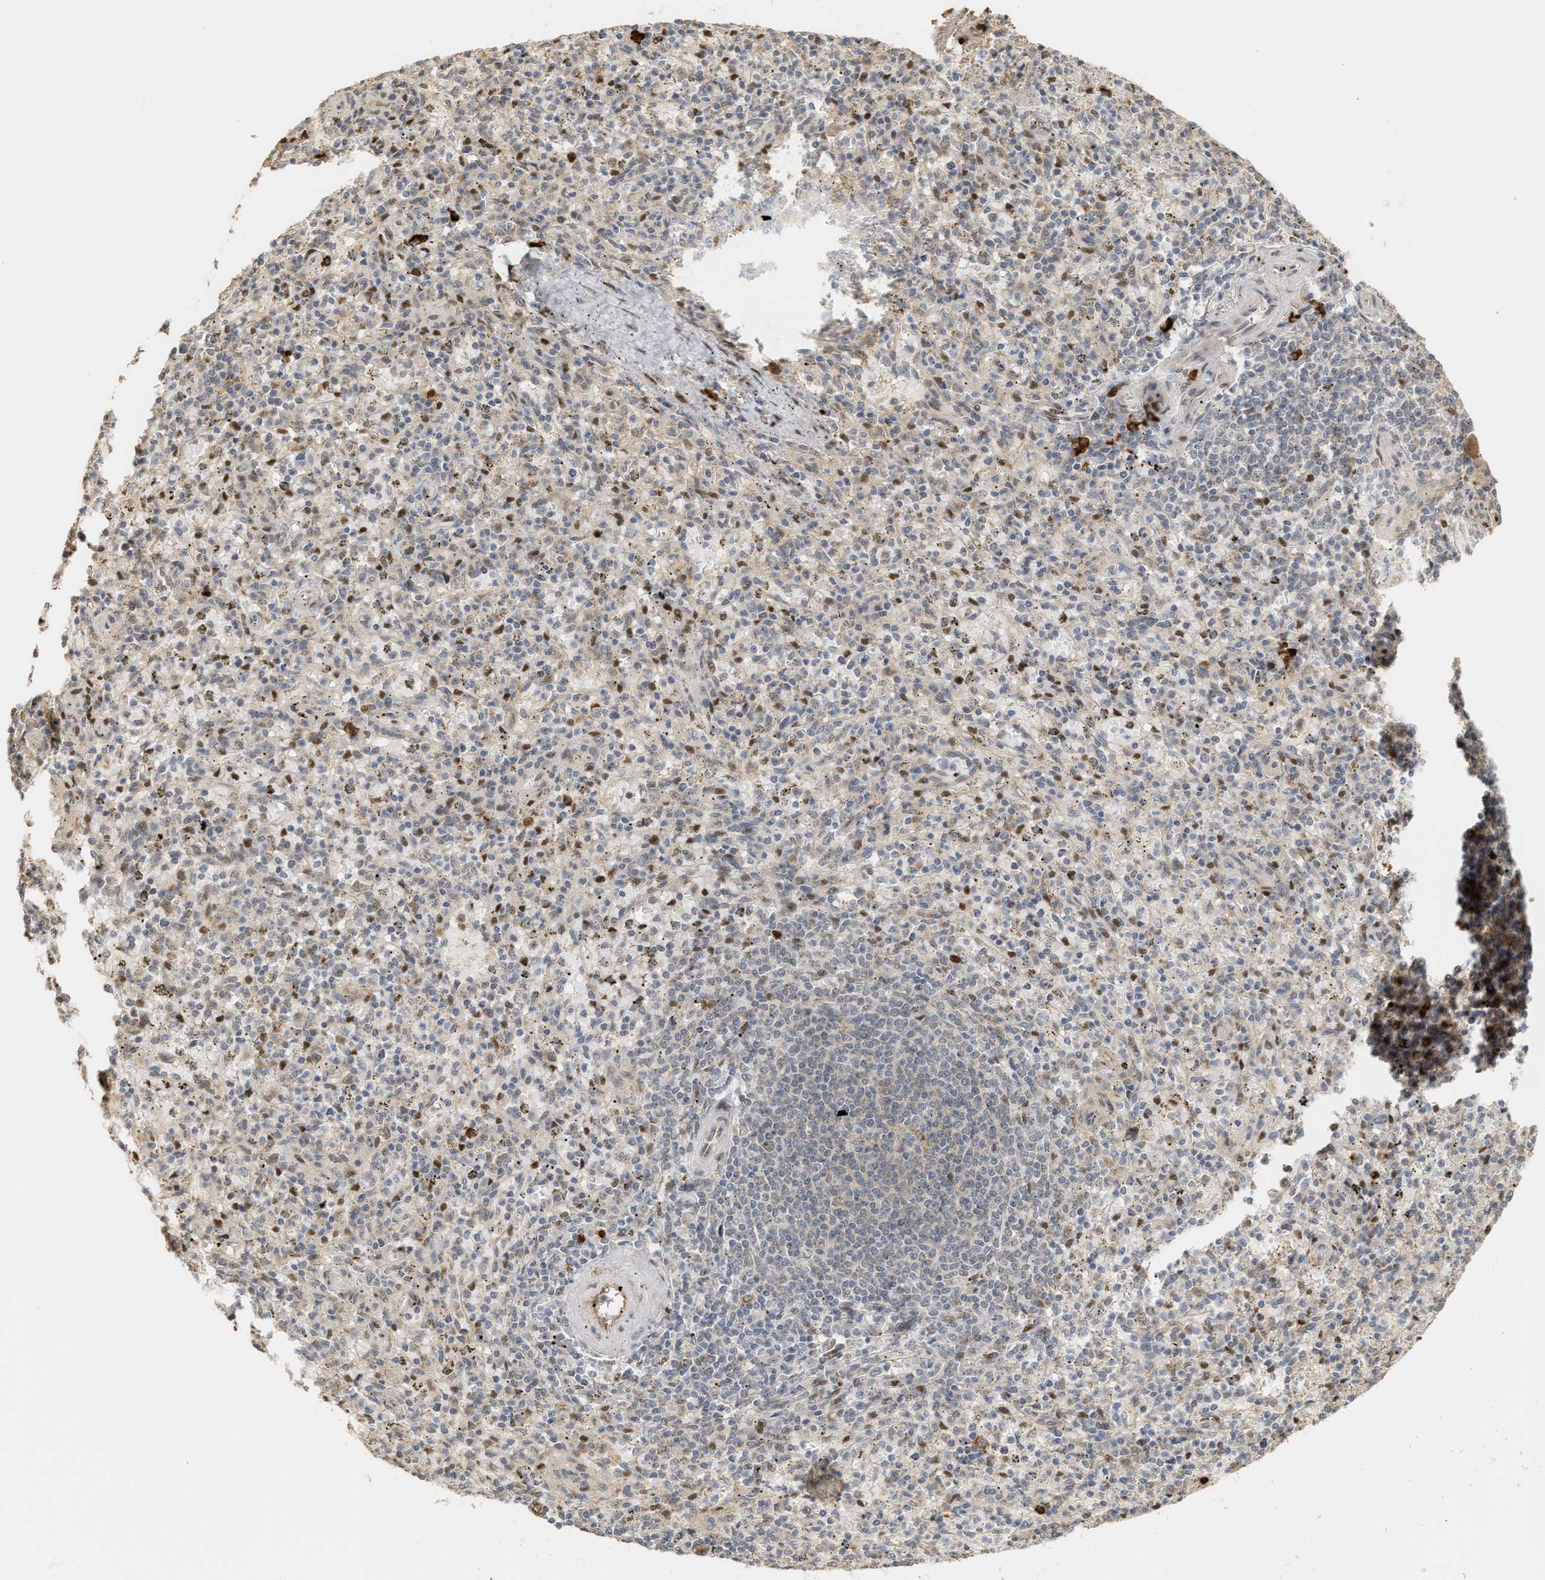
{"staining": {"intensity": "strong", "quantity": "<25%", "location": "nuclear"}, "tissue": "spleen", "cell_type": "Cells in red pulp", "image_type": "normal", "snomed": [{"axis": "morphology", "description": "Normal tissue, NOS"}, {"axis": "topography", "description": "Spleen"}], "caption": "An image of human spleen stained for a protein shows strong nuclear brown staining in cells in red pulp. (brown staining indicates protein expression, while blue staining denotes nuclei).", "gene": "ZFAND5", "patient": {"sex": "male", "age": 72}}